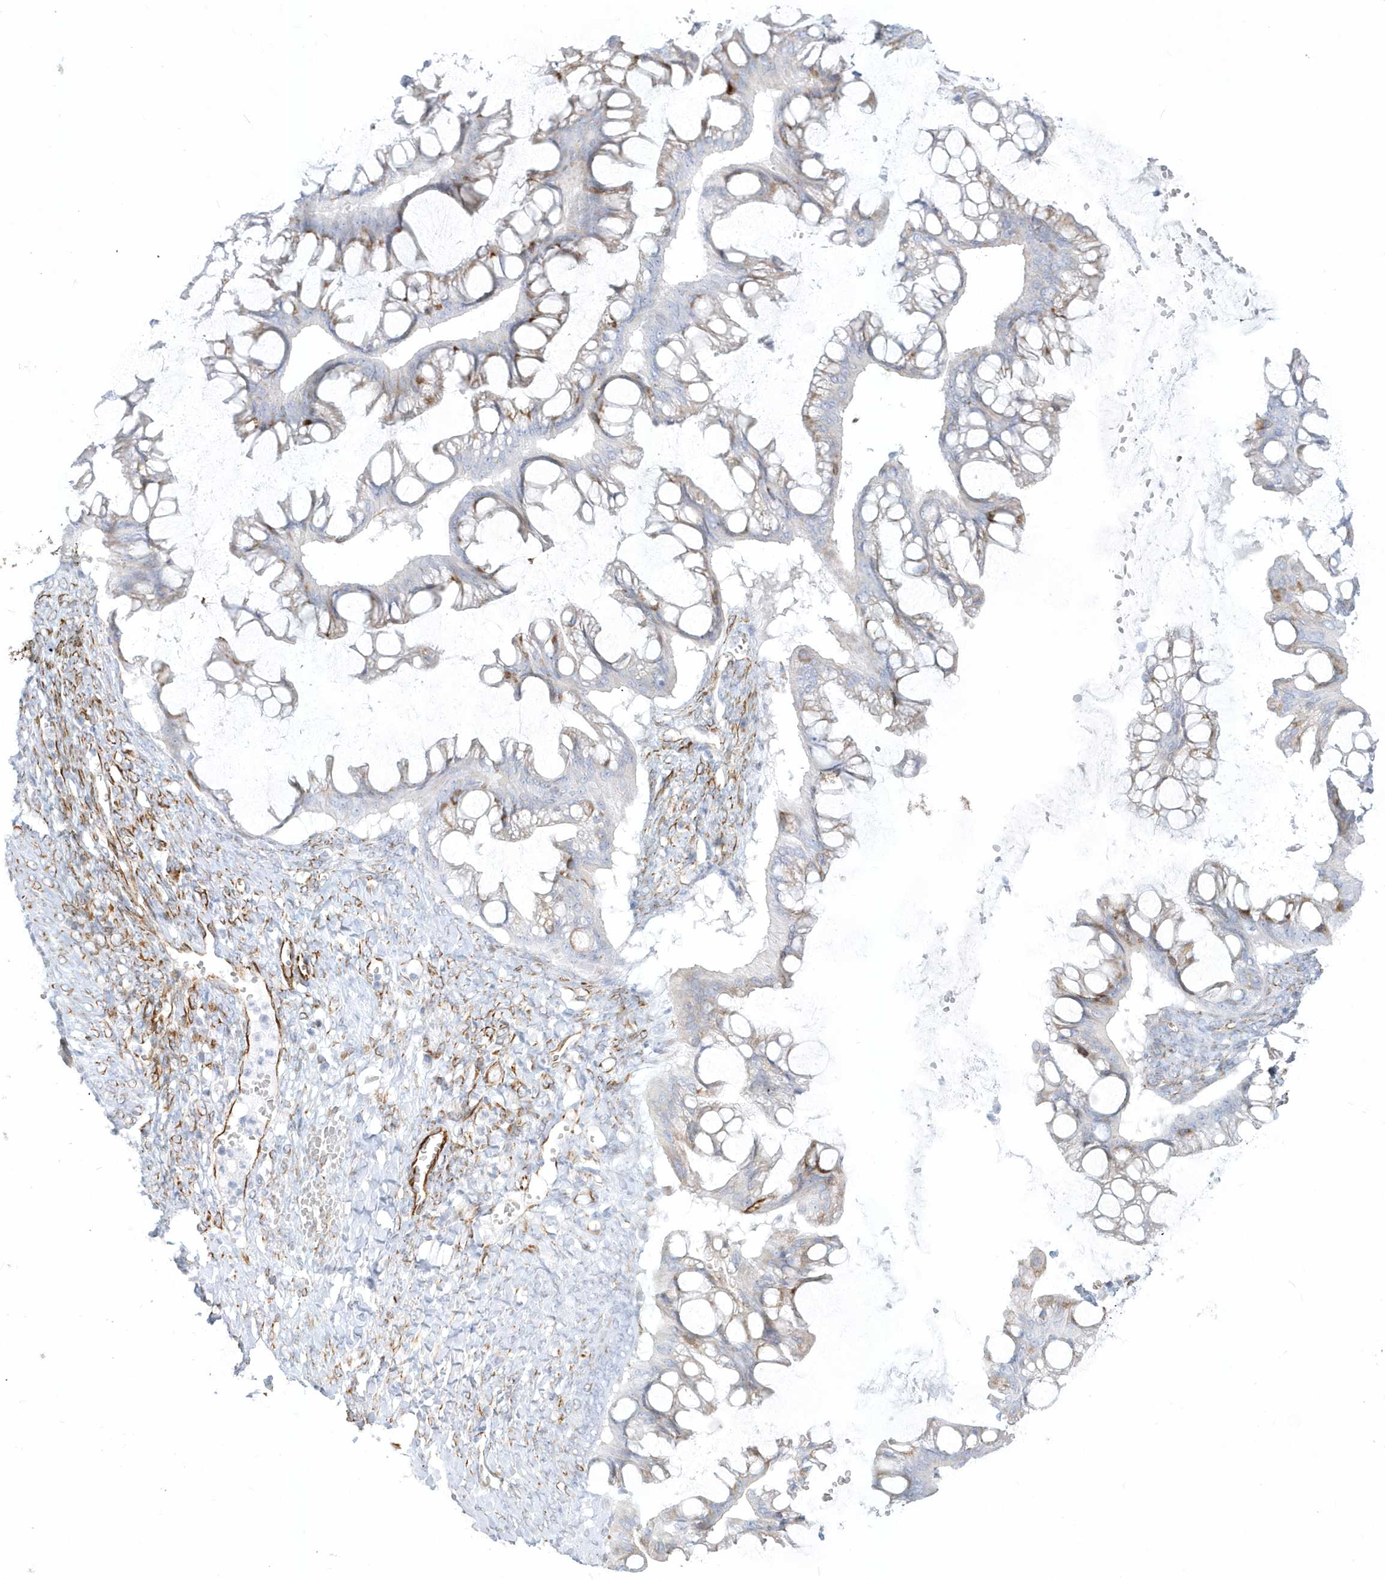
{"staining": {"intensity": "weak", "quantity": "25%-75%", "location": "cytoplasmic/membranous"}, "tissue": "ovarian cancer", "cell_type": "Tumor cells", "image_type": "cancer", "snomed": [{"axis": "morphology", "description": "Cystadenocarcinoma, mucinous, NOS"}, {"axis": "topography", "description": "Ovary"}], "caption": "A photomicrograph of ovarian cancer stained for a protein displays weak cytoplasmic/membranous brown staining in tumor cells. The staining was performed using DAB to visualize the protein expression in brown, while the nuclei were stained in blue with hematoxylin (Magnification: 20x).", "gene": "PPIL6", "patient": {"sex": "female", "age": 73}}